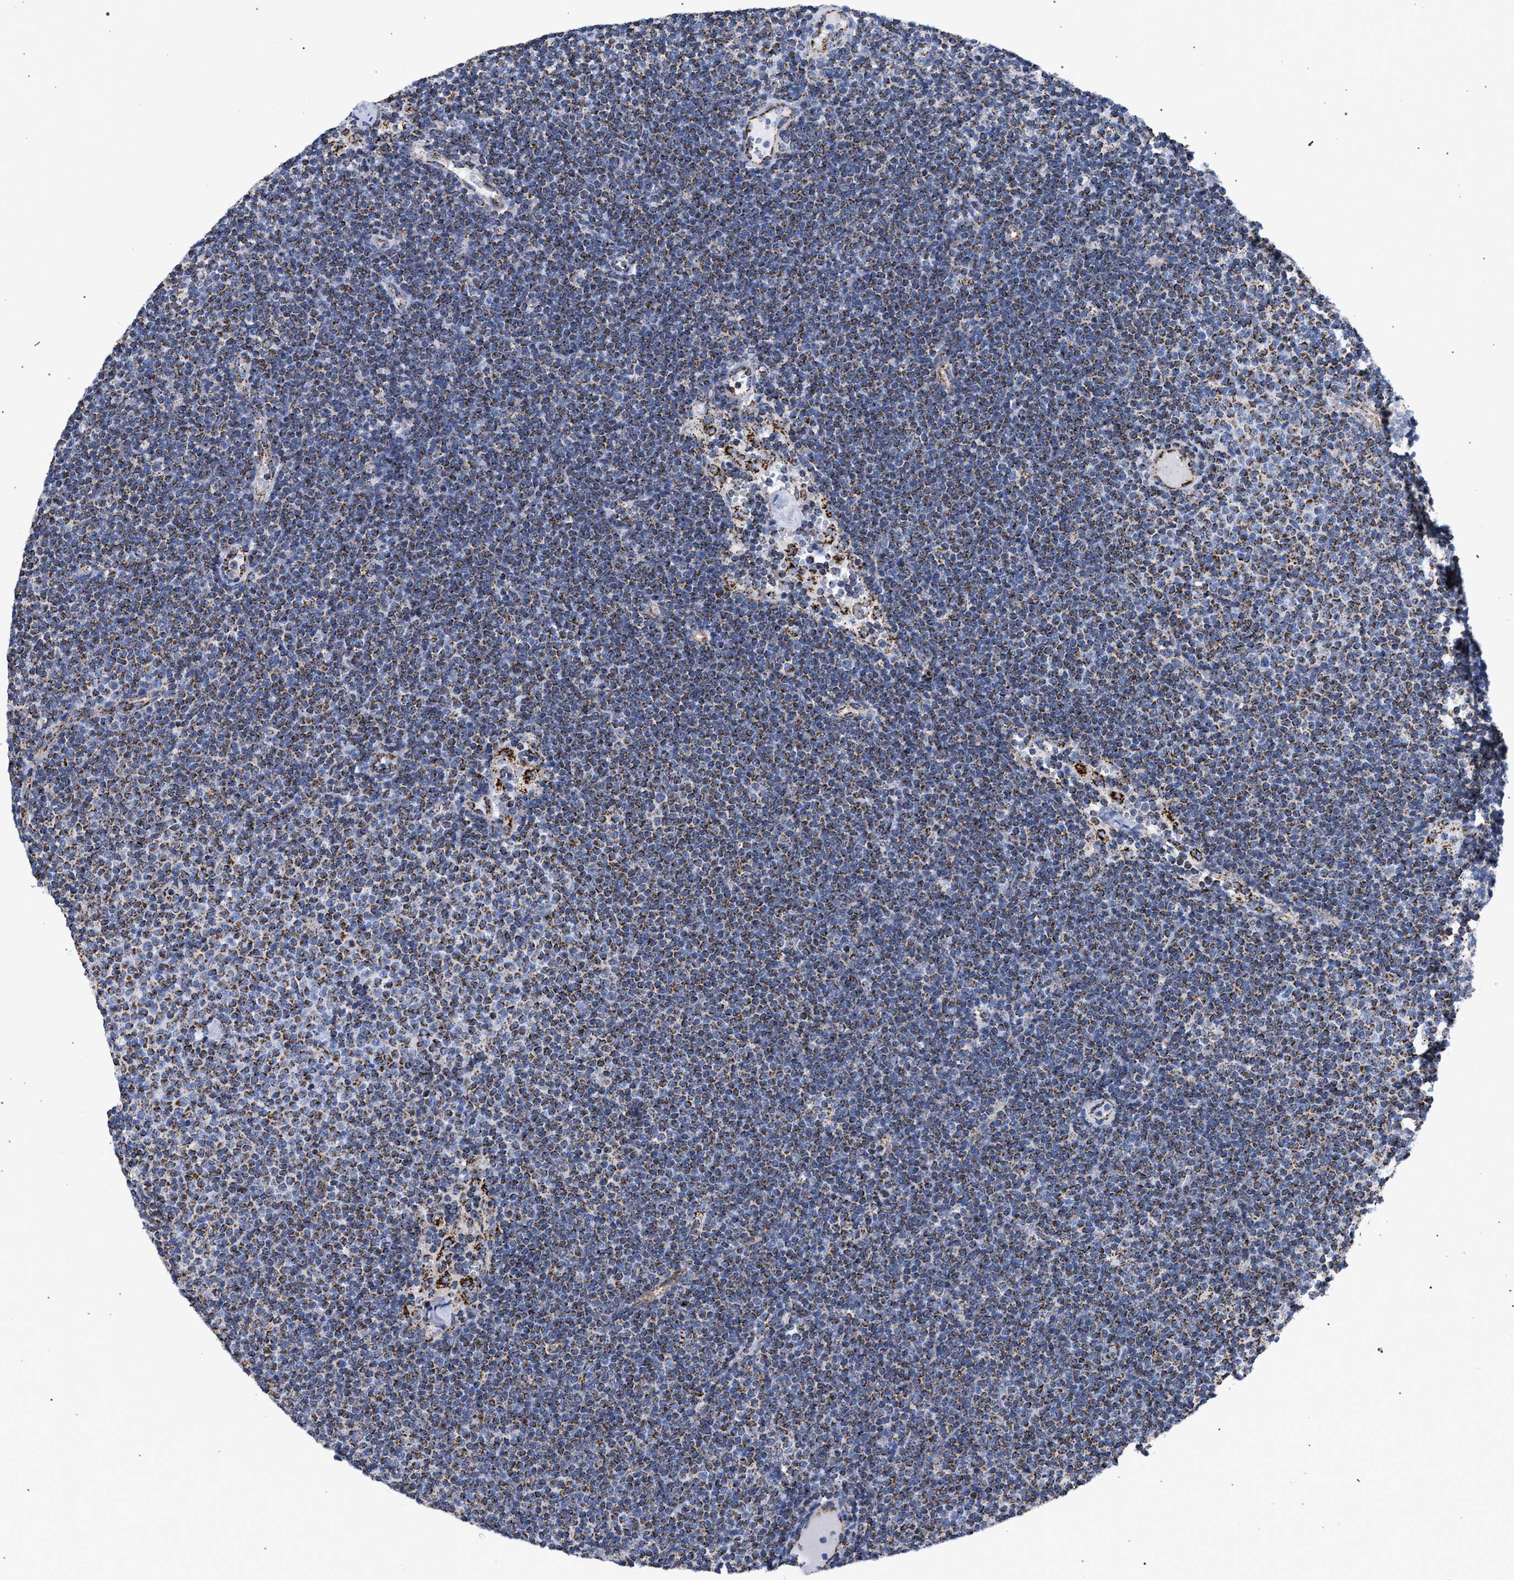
{"staining": {"intensity": "moderate", "quantity": ">75%", "location": "cytoplasmic/membranous"}, "tissue": "lymphoma", "cell_type": "Tumor cells", "image_type": "cancer", "snomed": [{"axis": "morphology", "description": "Malignant lymphoma, non-Hodgkin's type, Low grade"}, {"axis": "topography", "description": "Lymph node"}], "caption": "Tumor cells show moderate cytoplasmic/membranous expression in about >75% of cells in lymphoma. (DAB = brown stain, brightfield microscopy at high magnification).", "gene": "ACADS", "patient": {"sex": "female", "age": 53}}